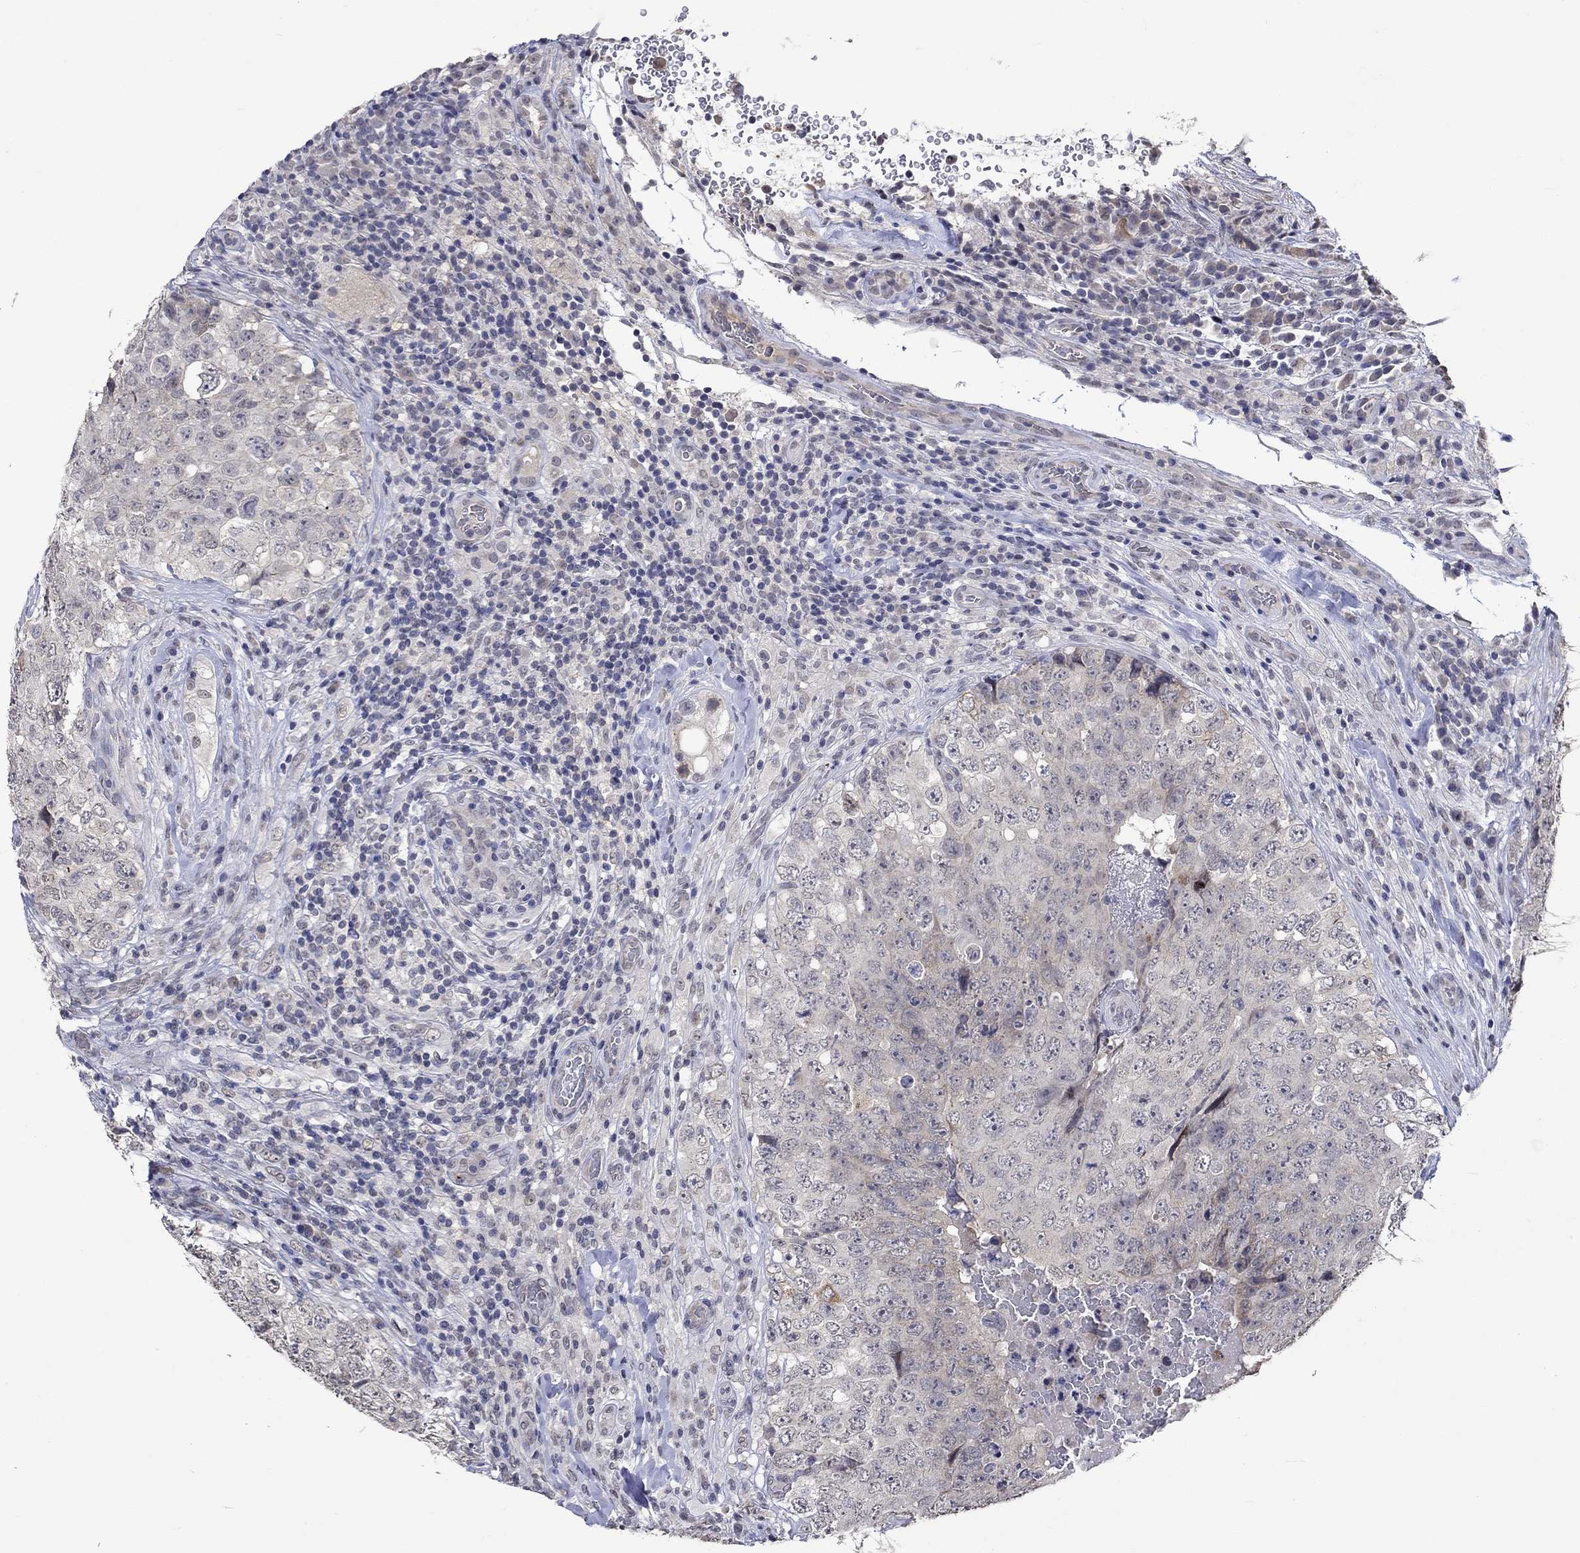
{"staining": {"intensity": "negative", "quantity": "none", "location": "none"}, "tissue": "testis cancer", "cell_type": "Tumor cells", "image_type": "cancer", "snomed": [{"axis": "morphology", "description": "Seminoma, NOS"}, {"axis": "topography", "description": "Testis"}], "caption": "Histopathology image shows no significant protein expression in tumor cells of testis cancer (seminoma).", "gene": "DDX3Y", "patient": {"sex": "male", "age": 34}}